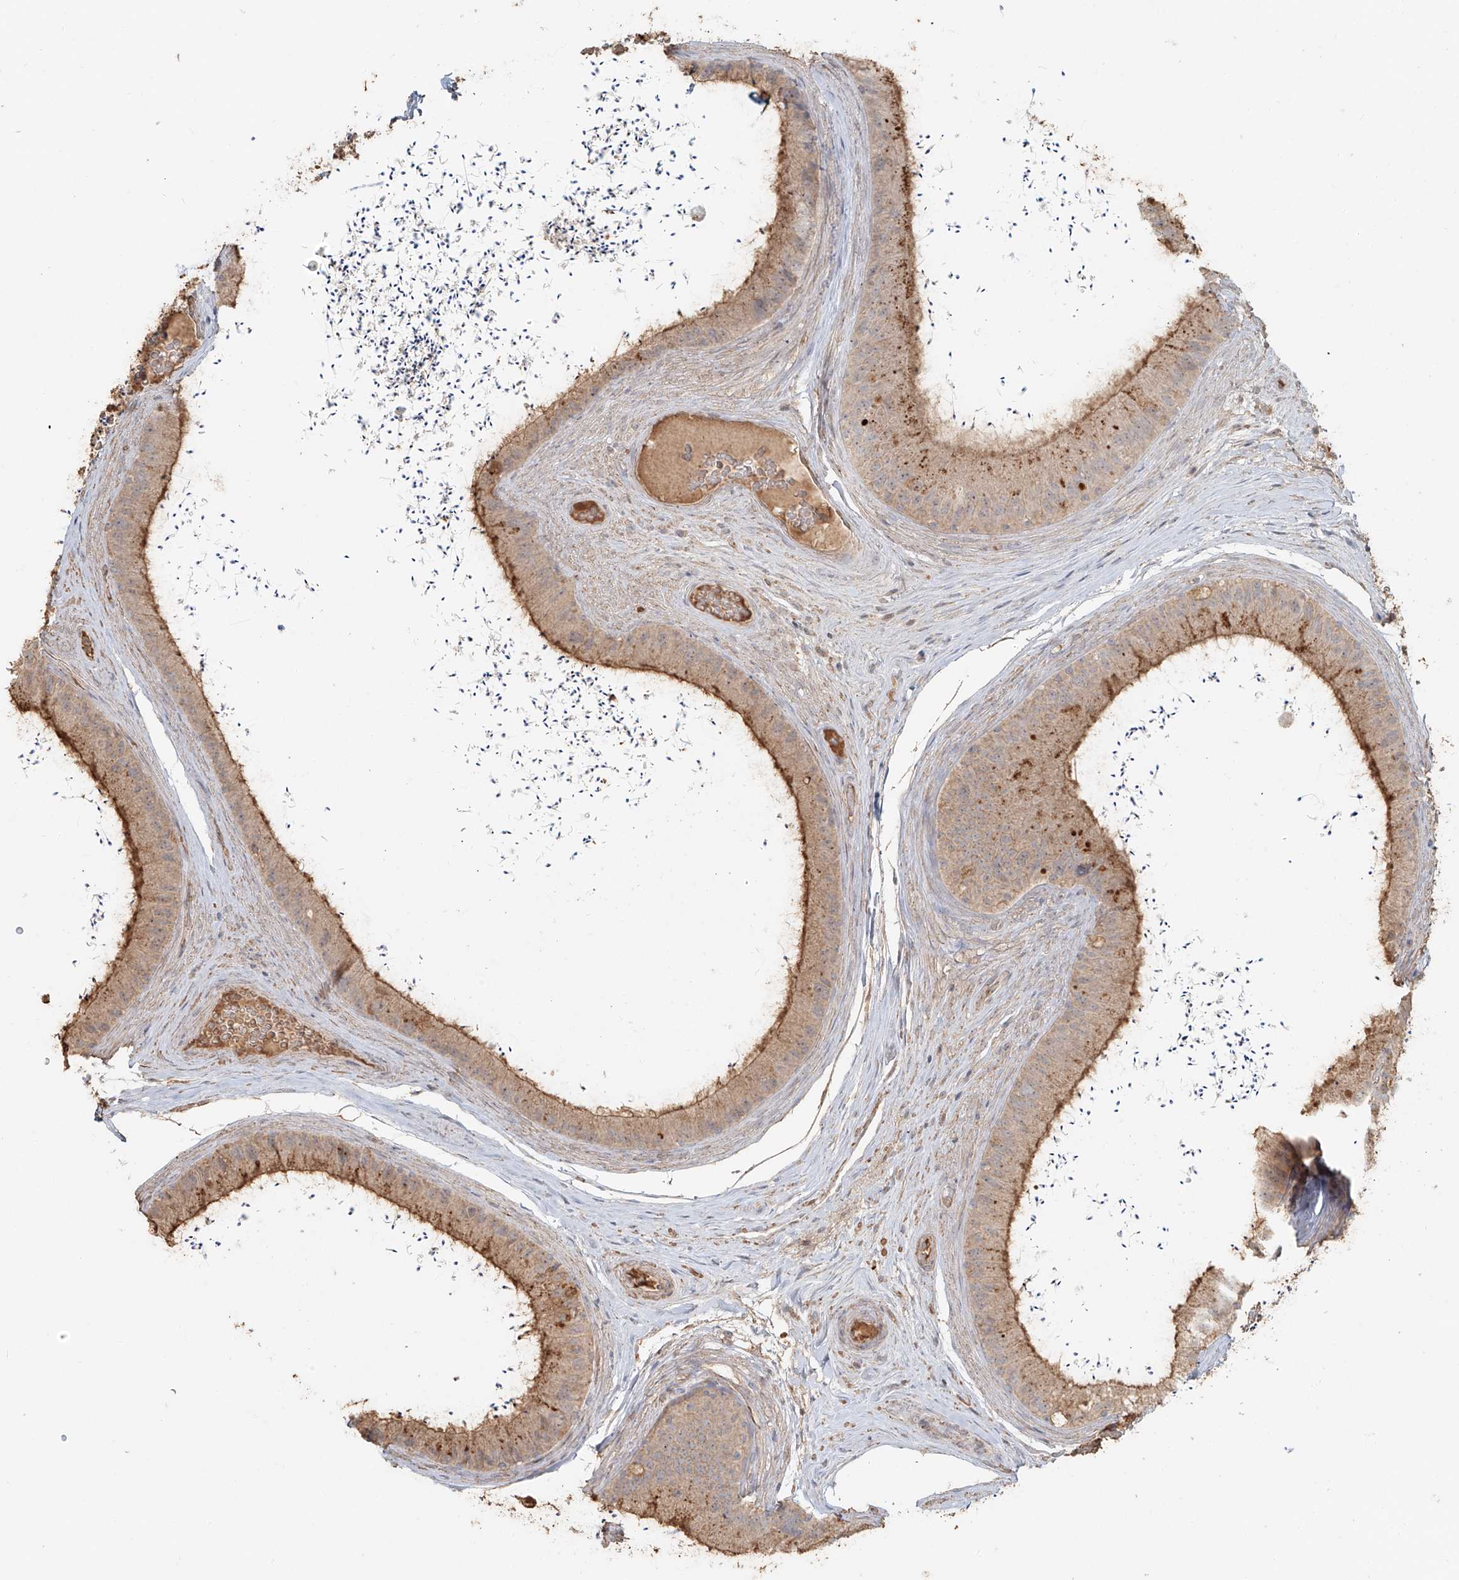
{"staining": {"intensity": "moderate", "quantity": "25%-75%", "location": "cytoplasmic/membranous"}, "tissue": "epididymis", "cell_type": "Glandular cells", "image_type": "normal", "snomed": [{"axis": "morphology", "description": "Normal tissue, NOS"}, {"axis": "topography", "description": "Epididymis, spermatic cord, NOS"}], "caption": "IHC (DAB (3,3'-diaminobenzidine)) staining of unremarkable epididymis displays moderate cytoplasmic/membranous protein expression in about 25%-75% of glandular cells.", "gene": "NPHS1", "patient": {"sex": "male", "age": 50}}